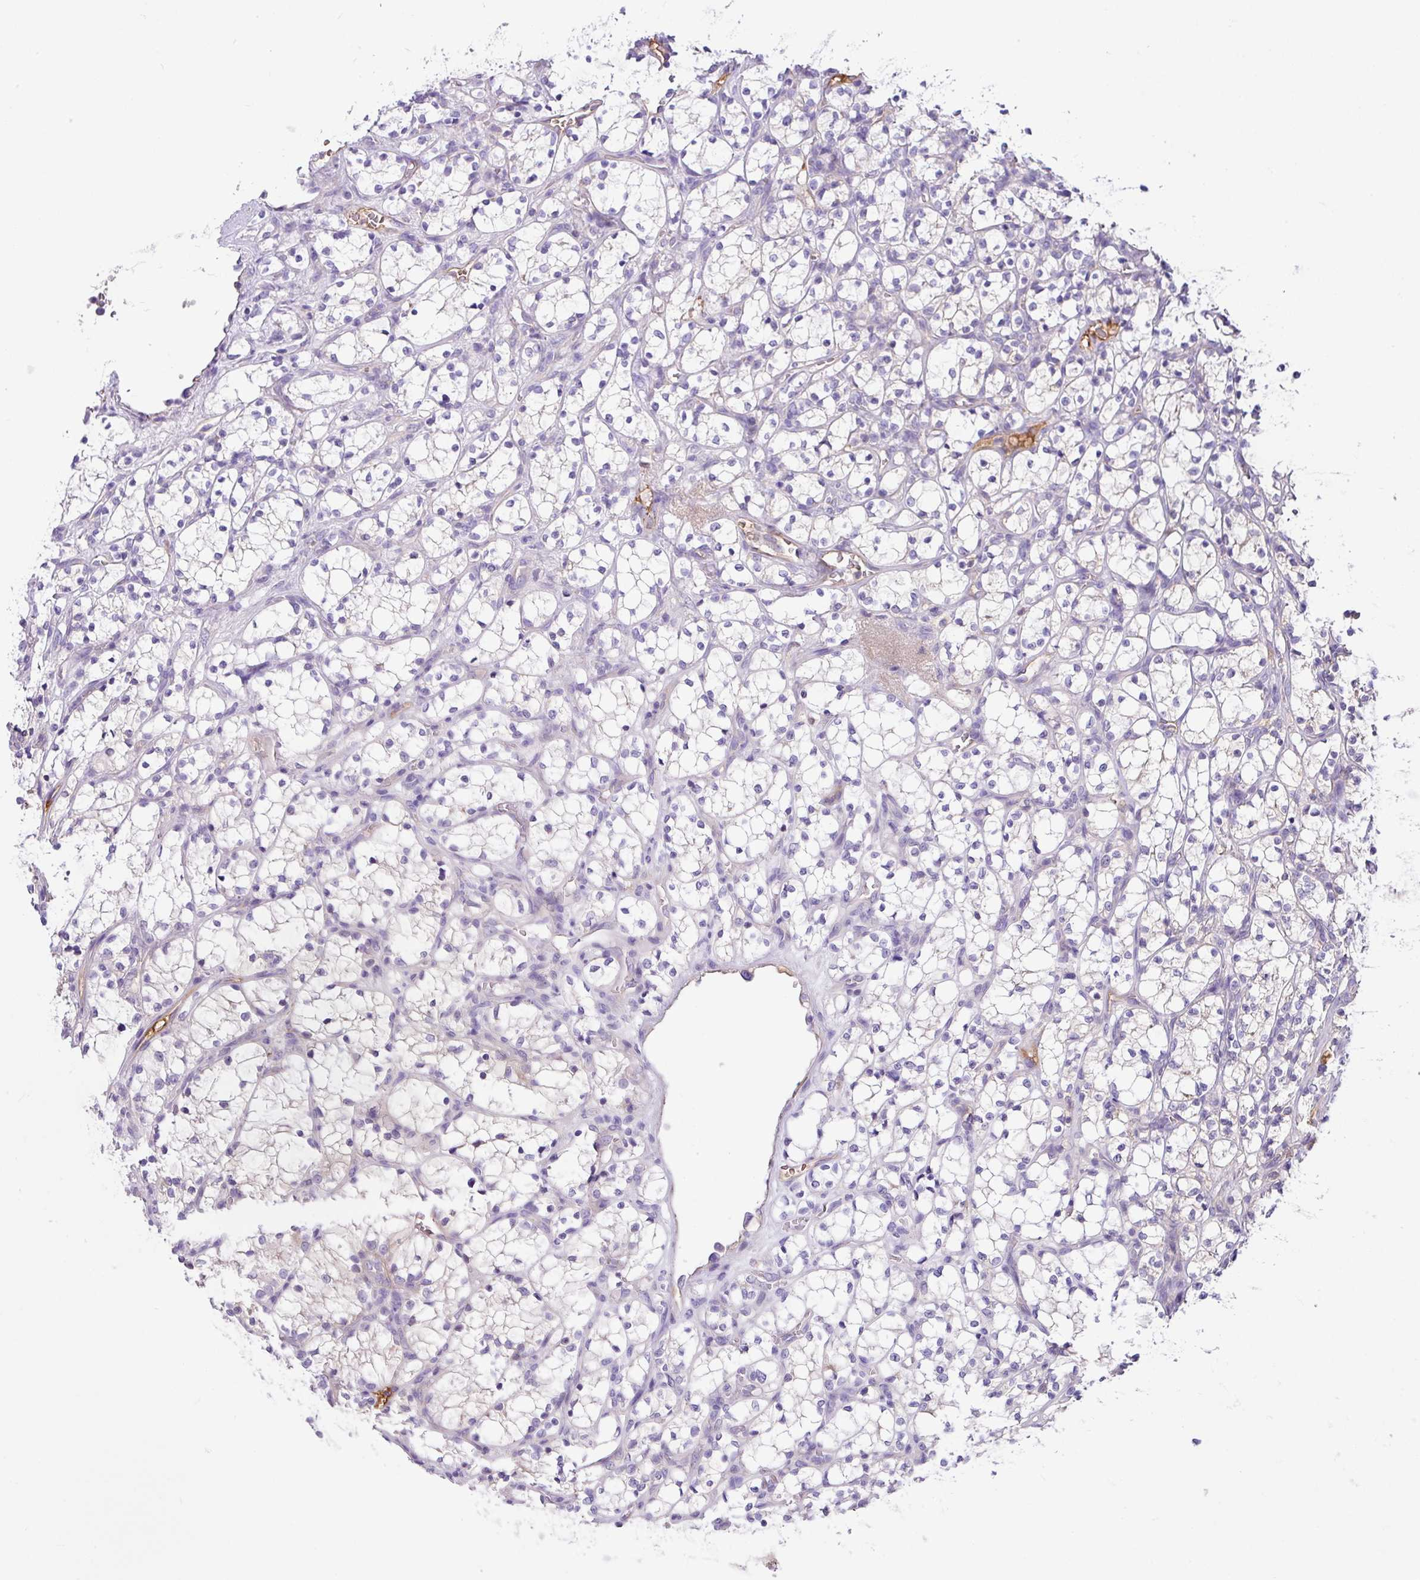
{"staining": {"intensity": "negative", "quantity": "none", "location": "none"}, "tissue": "renal cancer", "cell_type": "Tumor cells", "image_type": "cancer", "snomed": [{"axis": "morphology", "description": "Adenocarcinoma, NOS"}, {"axis": "topography", "description": "Kidney"}], "caption": "Photomicrograph shows no protein staining in tumor cells of adenocarcinoma (renal) tissue.", "gene": "DNAL1", "patient": {"sex": "female", "age": 69}}